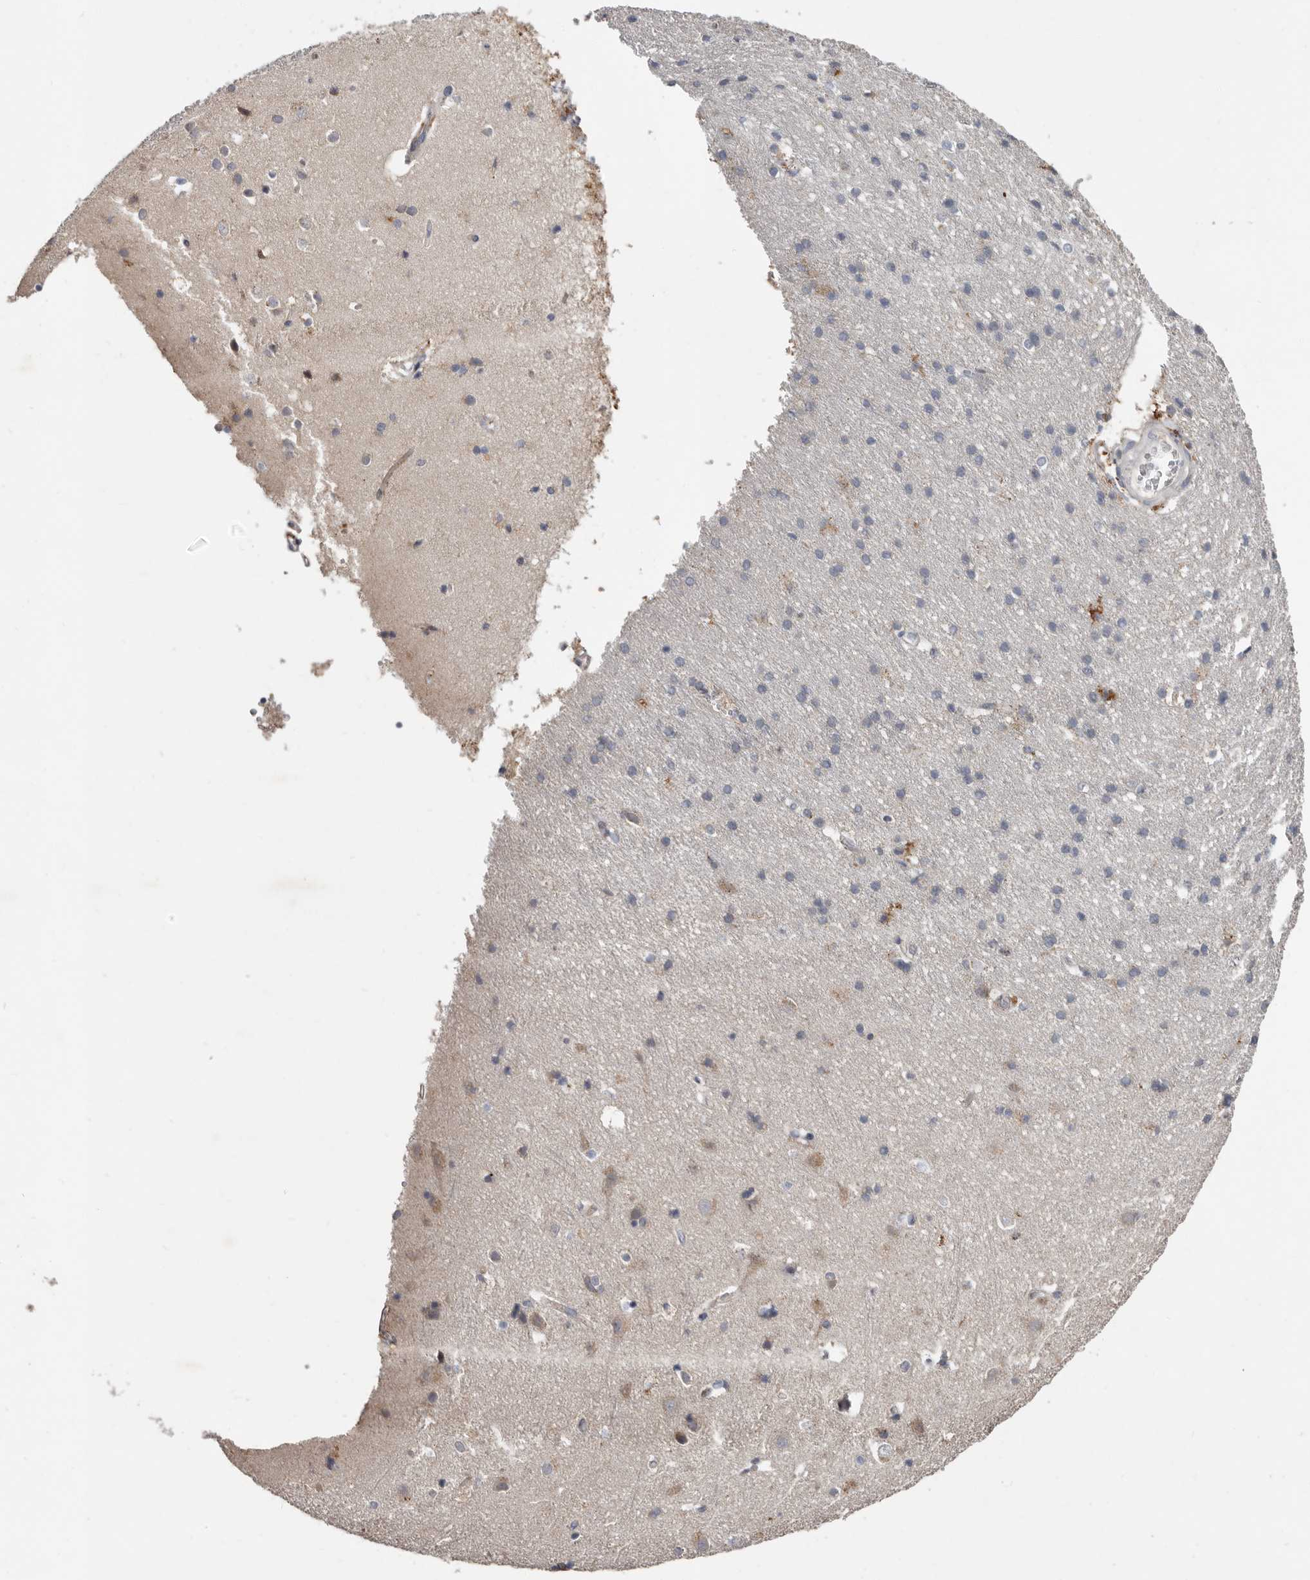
{"staining": {"intensity": "negative", "quantity": "none", "location": "none"}, "tissue": "cerebral cortex", "cell_type": "Endothelial cells", "image_type": "normal", "snomed": [{"axis": "morphology", "description": "Normal tissue, NOS"}, {"axis": "topography", "description": "Cerebral cortex"}], "caption": "The IHC histopathology image has no significant staining in endothelial cells of cerebral cortex.", "gene": "KIF26B", "patient": {"sex": "male", "age": 54}}